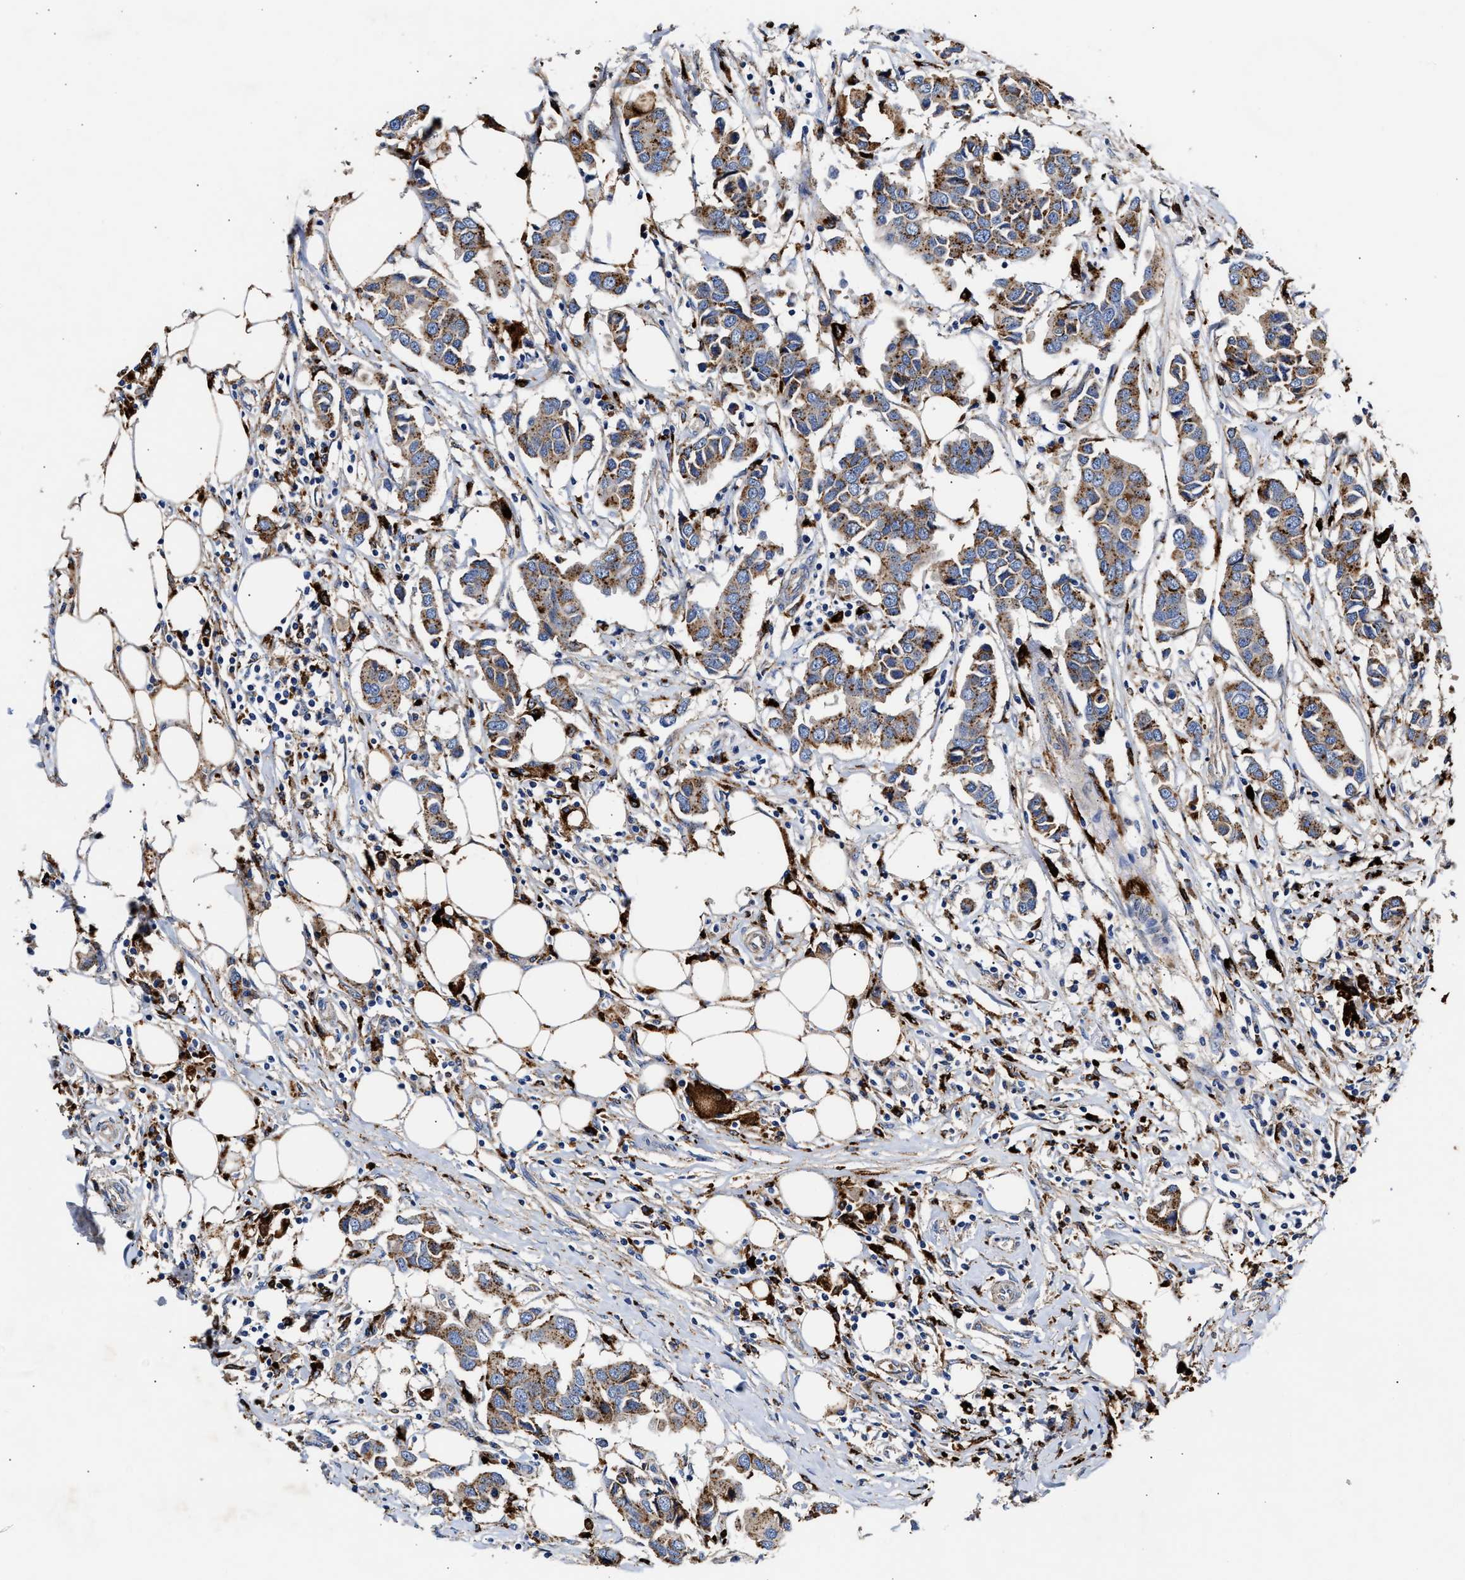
{"staining": {"intensity": "moderate", "quantity": ">75%", "location": "cytoplasmic/membranous"}, "tissue": "breast cancer", "cell_type": "Tumor cells", "image_type": "cancer", "snomed": [{"axis": "morphology", "description": "Duct carcinoma"}, {"axis": "topography", "description": "Breast"}], "caption": "Immunohistochemical staining of human intraductal carcinoma (breast) reveals medium levels of moderate cytoplasmic/membranous protein positivity in about >75% of tumor cells. The protein is shown in brown color, while the nuclei are stained blue.", "gene": "CCDC146", "patient": {"sex": "female", "age": 80}}